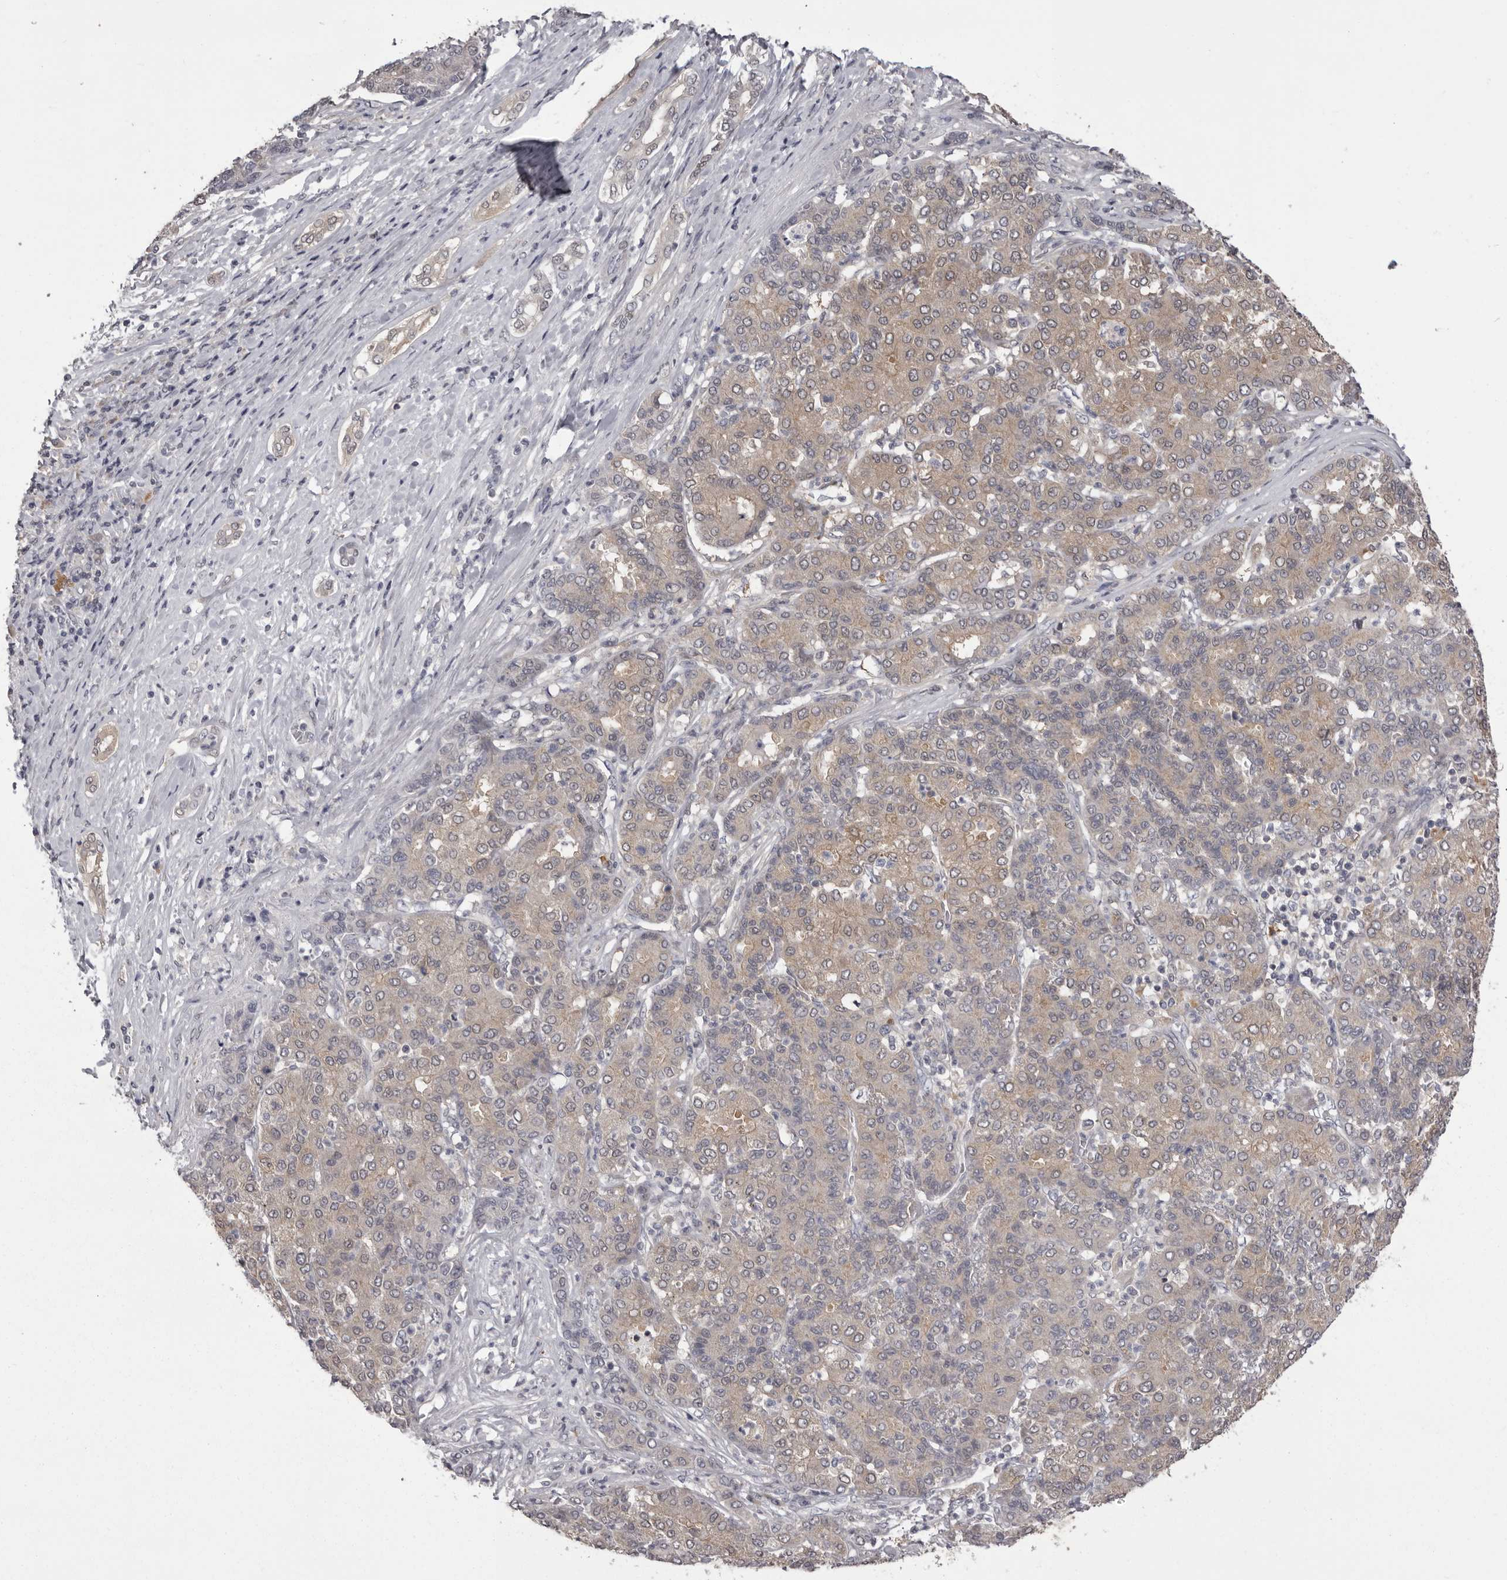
{"staining": {"intensity": "weak", "quantity": "25%-75%", "location": "cytoplasmic/membranous"}, "tissue": "liver cancer", "cell_type": "Tumor cells", "image_type": "cancer", "snomed": [{"axis": "morphology", "description": "Carcinoma, Hepatocellular, NOS"}, {"axis": "topography", "description": "Liver"}], "caption": "A photomicrograph of liver hepatocellular carcinoma stained for a protein exhibits weak cytoplasmic/membranous brown staining in tumor cells. (IHC, brightfield microscopy, high magnification).", "gene": "MDH1", "patient": {"sex": "male", "age": 65}}